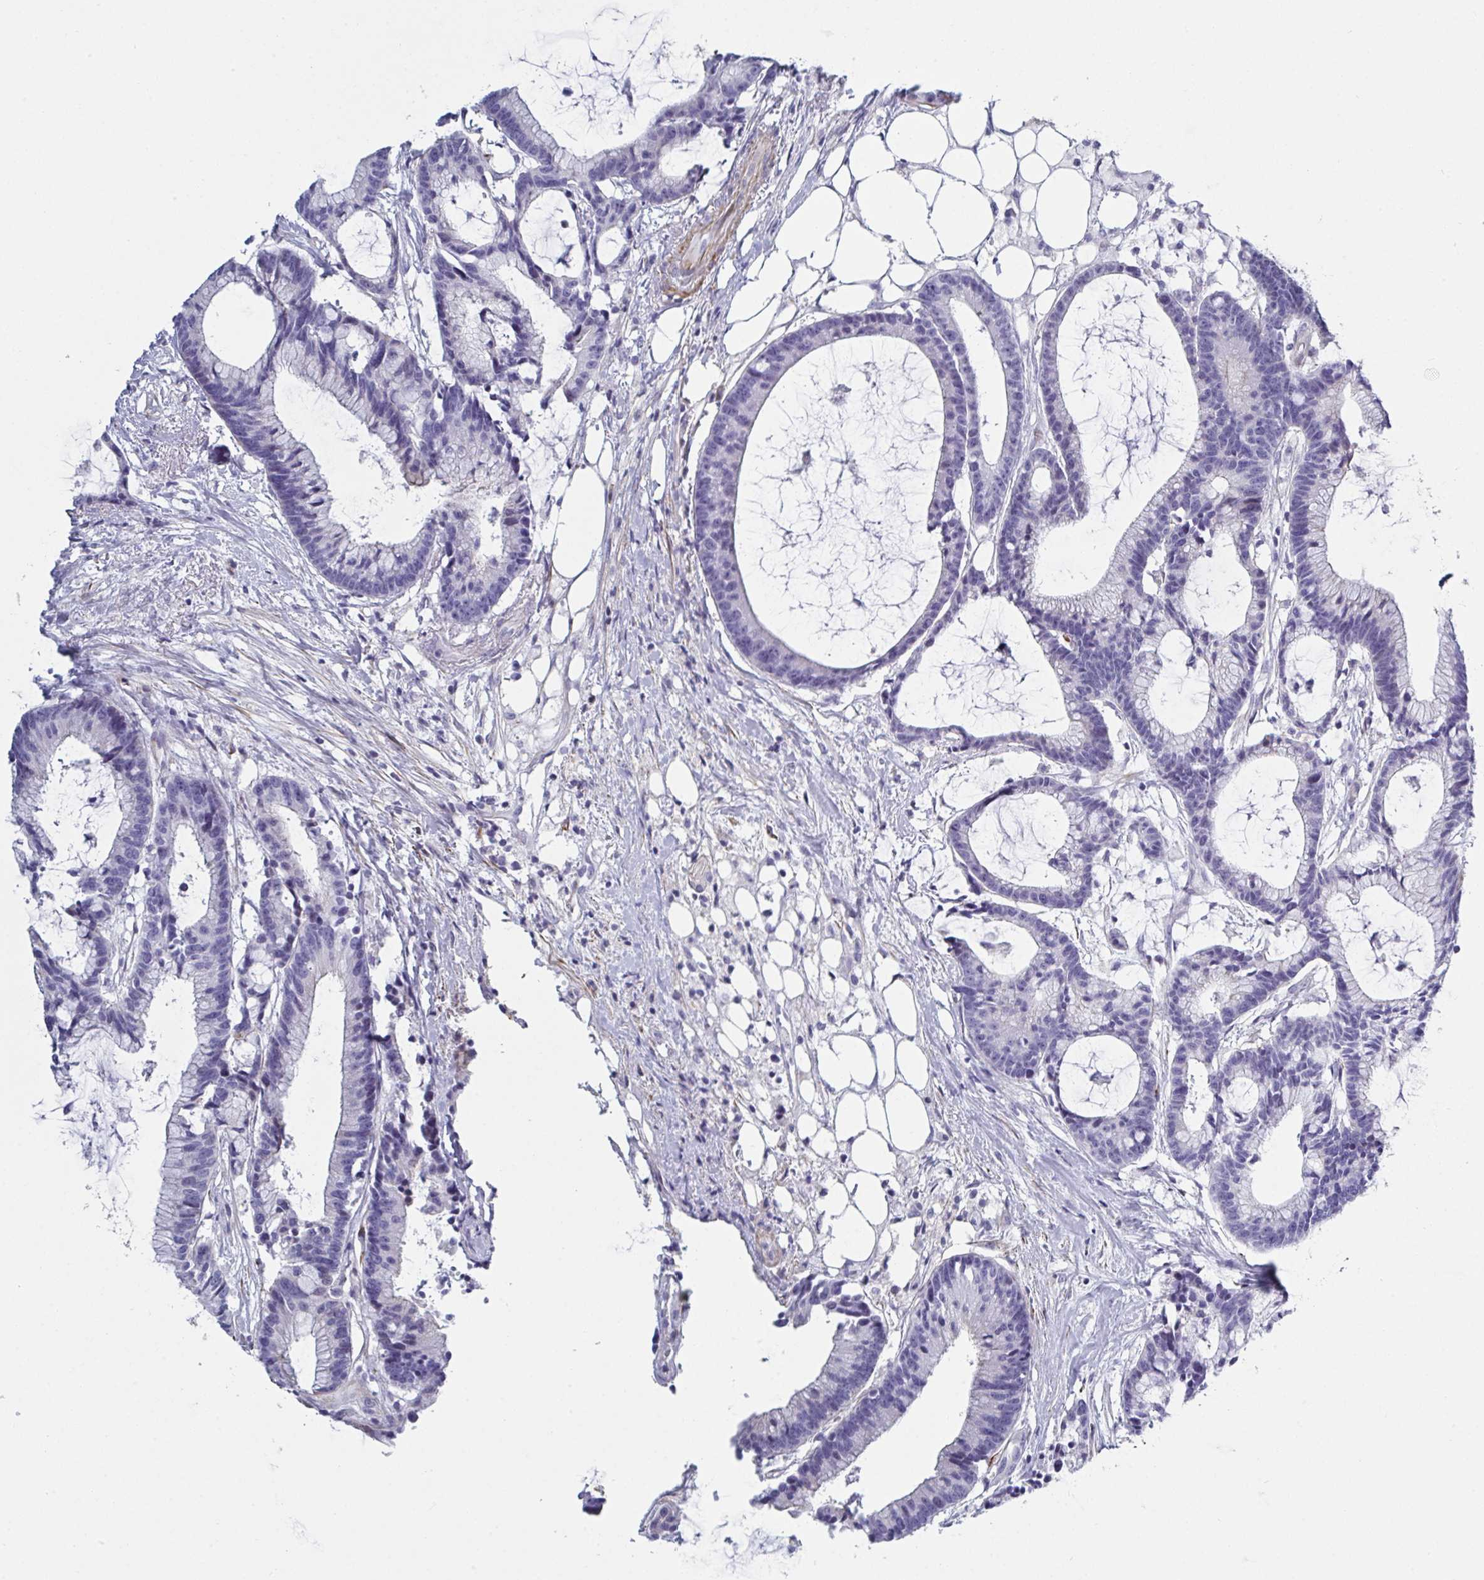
{"staining": {"intensity": "negative", "quantity": "none", "location": "none"}, "tissue": "colorectal cancer", "cell_type": "Tumor cells", "image_type": "cancer", "snomed": [{"axis": "morphology", "description": "Adenocarcinoma, NOS"}, {"axis": "topography", "description": "Colon"}], "caption": "Human colorectal cancer stained for a protein using immunohistochemistry (IHC) exhibits no positivity in tumor cells.", "gene": "OR5P3", "patient": {"sex": "female", "age": 78}}